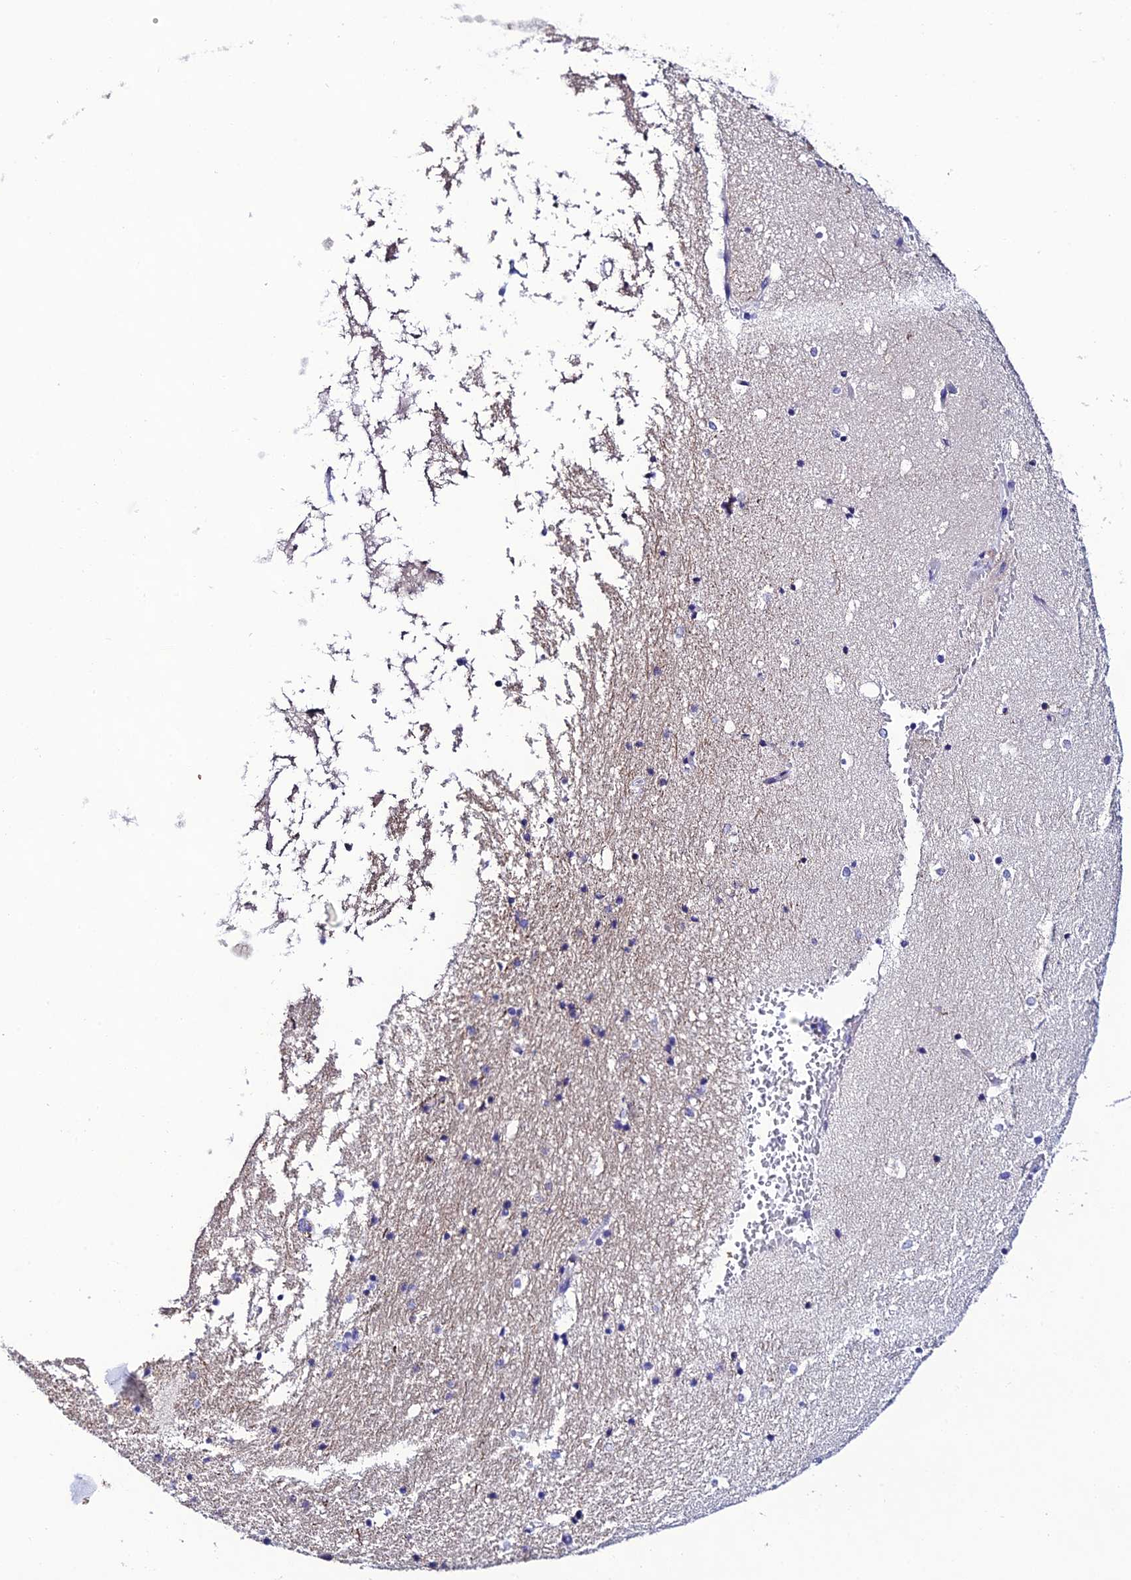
{"staining": {"intensity": "negative", "quantity": "none", "location": "none"}, "tissue": "hippocampus", "cell_type": "Glial cells", "image_type": "normal", "snomed": [{"axis": "morphology", "description": "Normal tissue, NOS"}, {"axis": "topography", "description": "Hippocampus"}], "caption": "The histopathology image displays no significant staining in glial cells of hippocampus. Nuclei are stained in blue.", "gene": "NLRP6", "patient": {"sex": "female", "age": 52}}